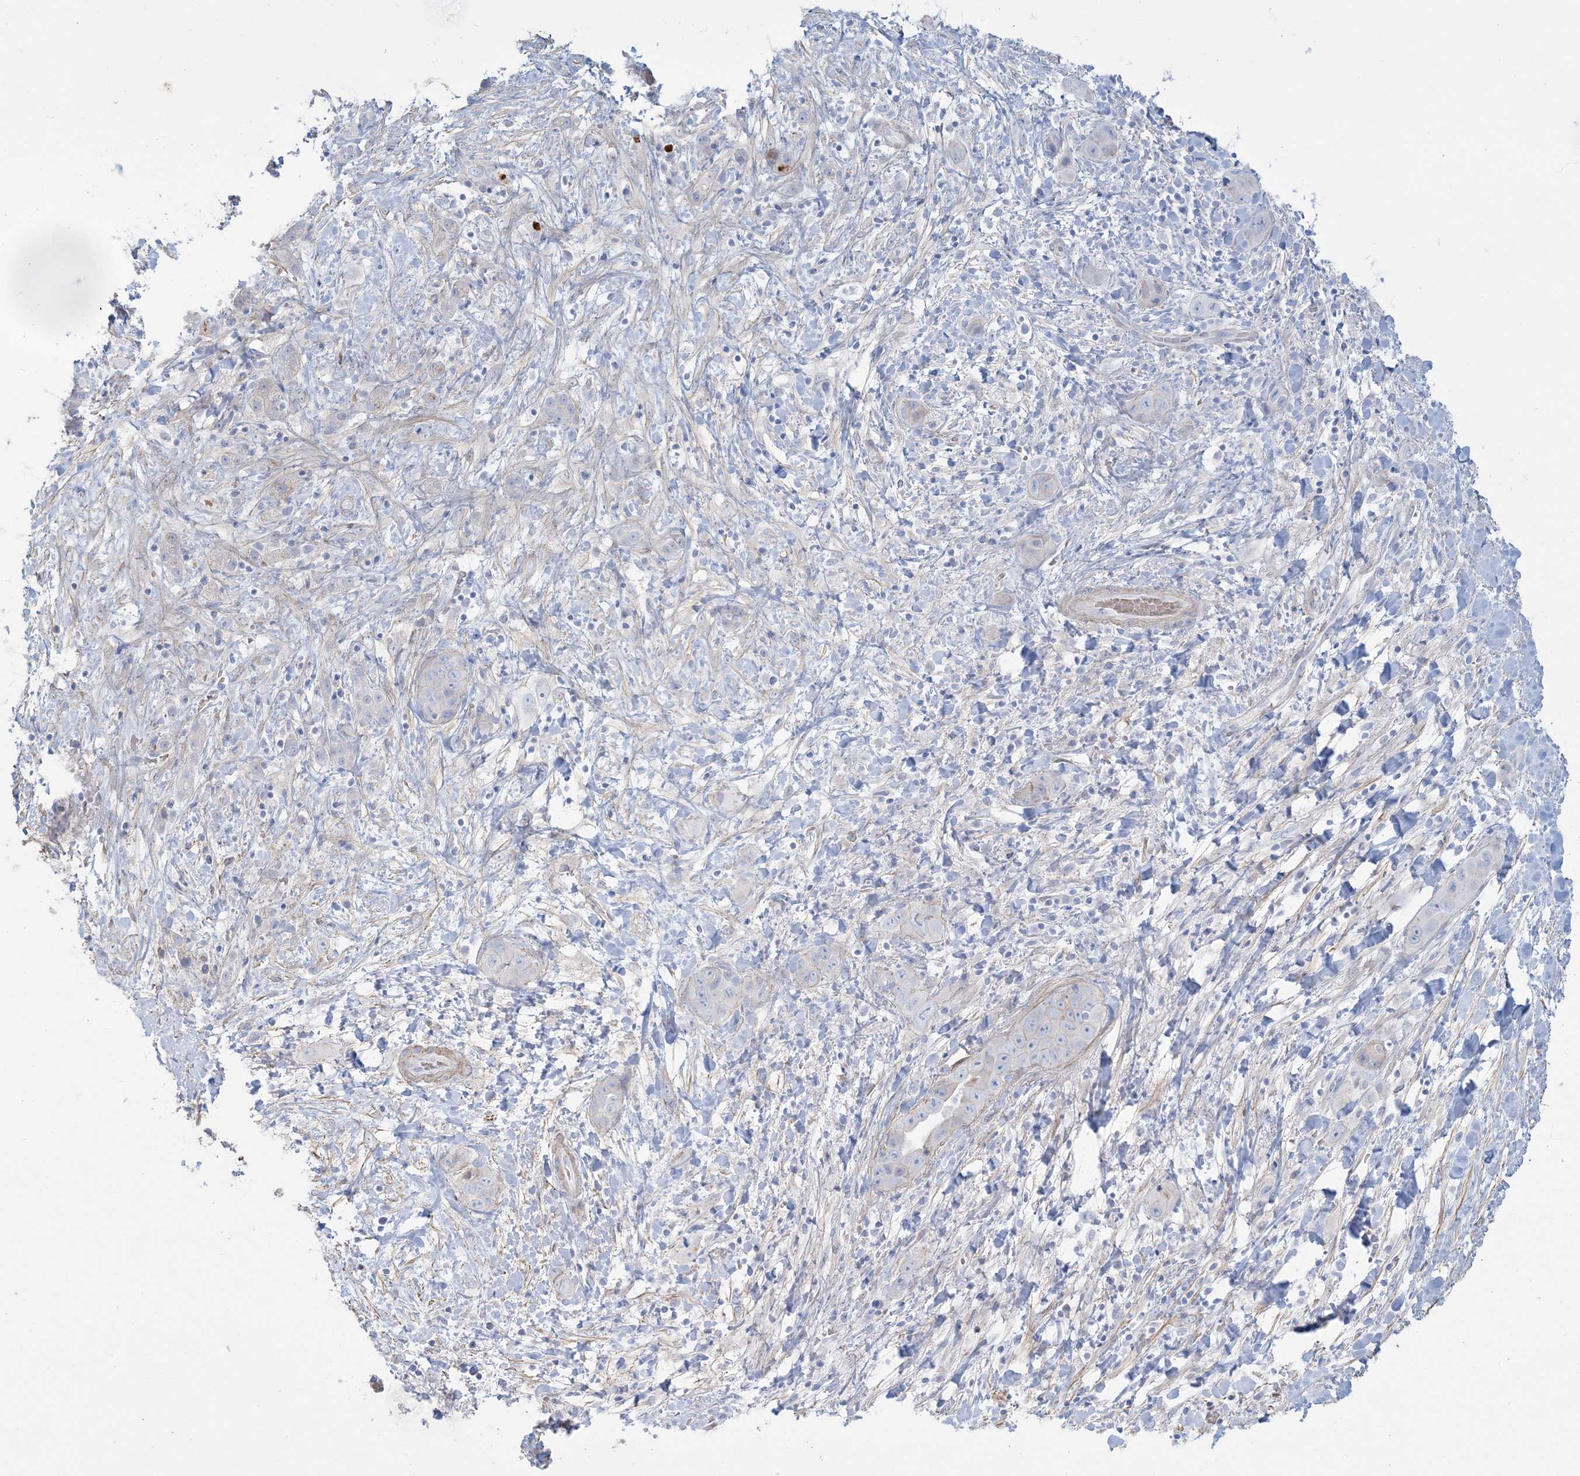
{"staining": {"intensity": "negative", "quantity": "none", "location": "none"}, "tissue": "liver cancer", "cell_type": "Tumor cells", "image_type": "cancer", "snomed": [{"axis": "morphology", "description": "Cholangiocarcinoma"}, {"axis": "topography", "description": "Liver"}], "caption": "The image shows no significant expression in tumor cells of liver cholangiocarcinoma.", "gene": "AGXT", "patient": {"sex": "female", "age": 52}}